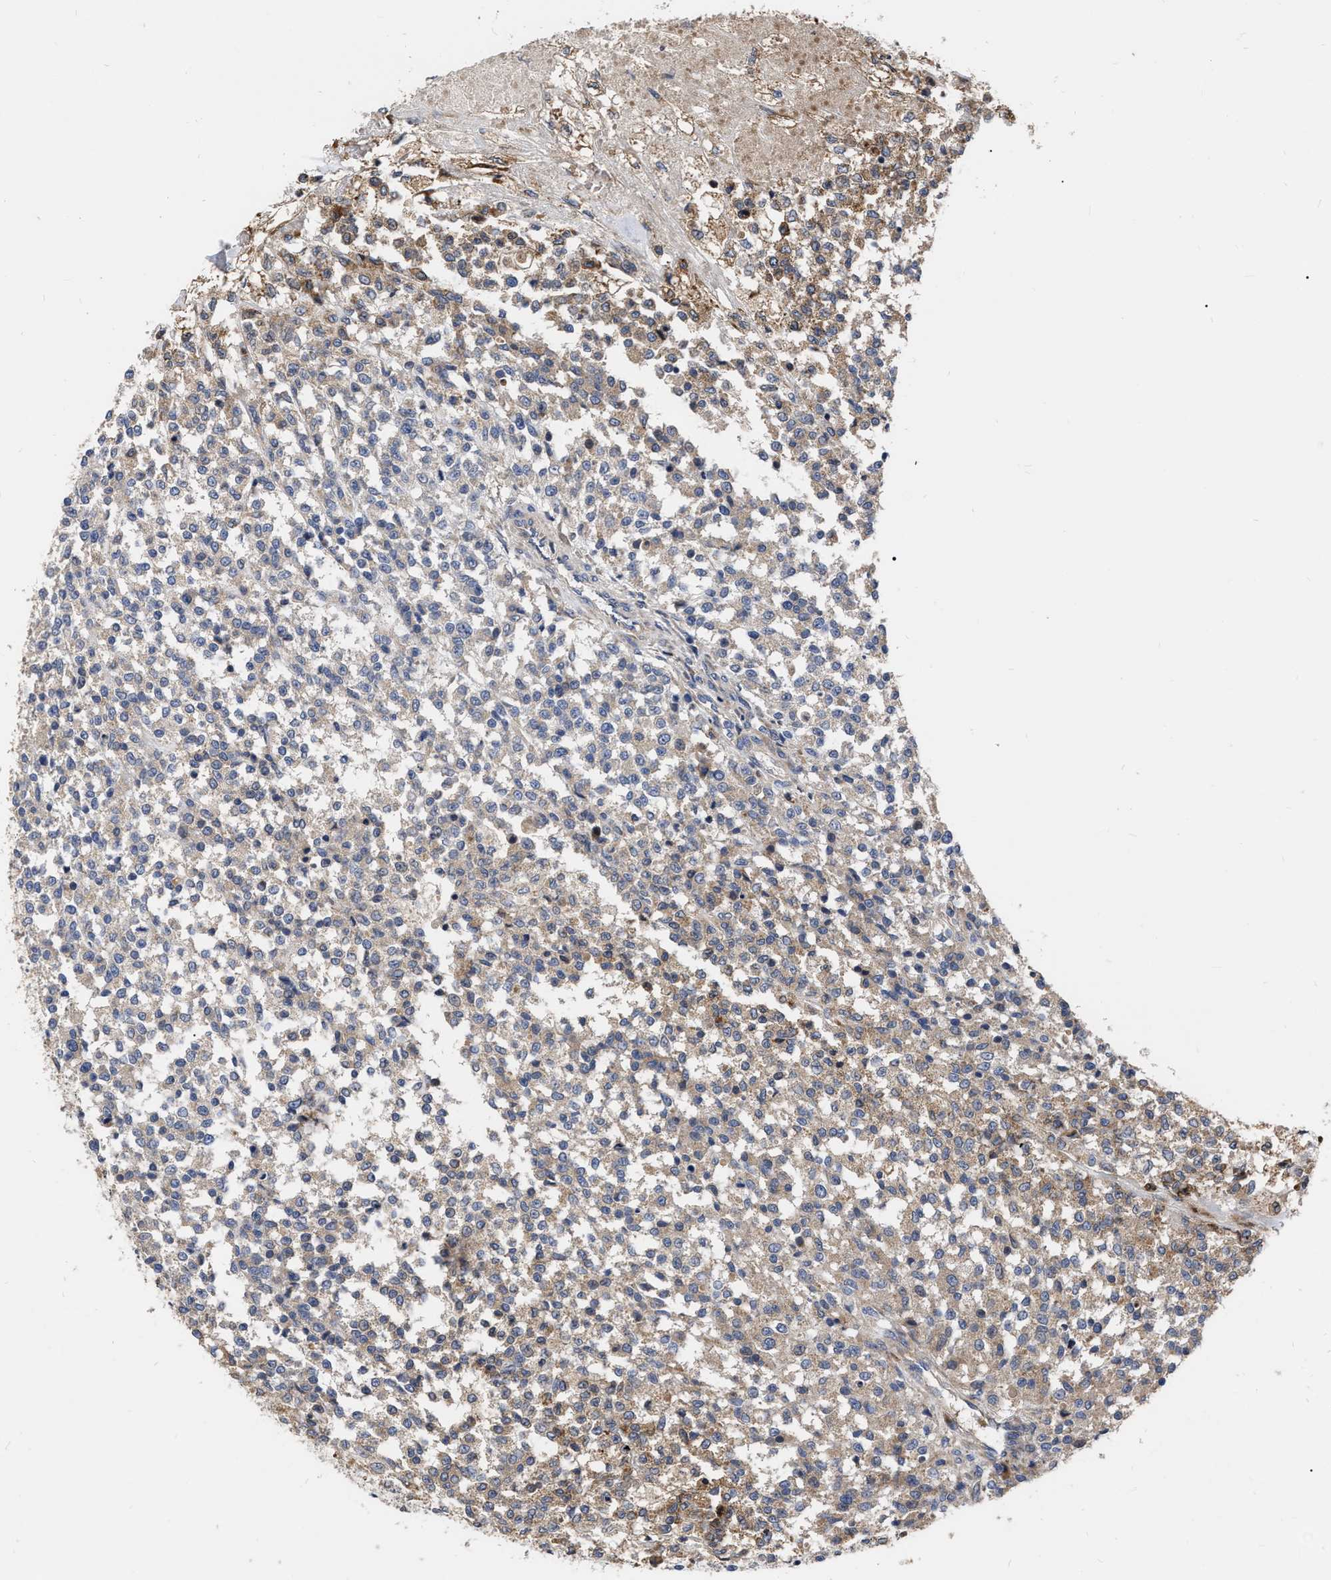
{"staining": {"intensity": "weak", "quantity": ">75%", "location": "cytoplasmic/membranous"}, "tissue": "testis cancer", "cell_type": "Tumor cells", "image_type": "cancer", "snomed": [{"axis": "morphology", "description": "Seminoma, NOS"}, {"axis": "topography", "description": "Testis"}], "caption": "Human testis seminoma stained with a protein marker shows weak staining in tumor cells.", "gene": "MLST8", "patient": {"sex": "male", "age": 59}}